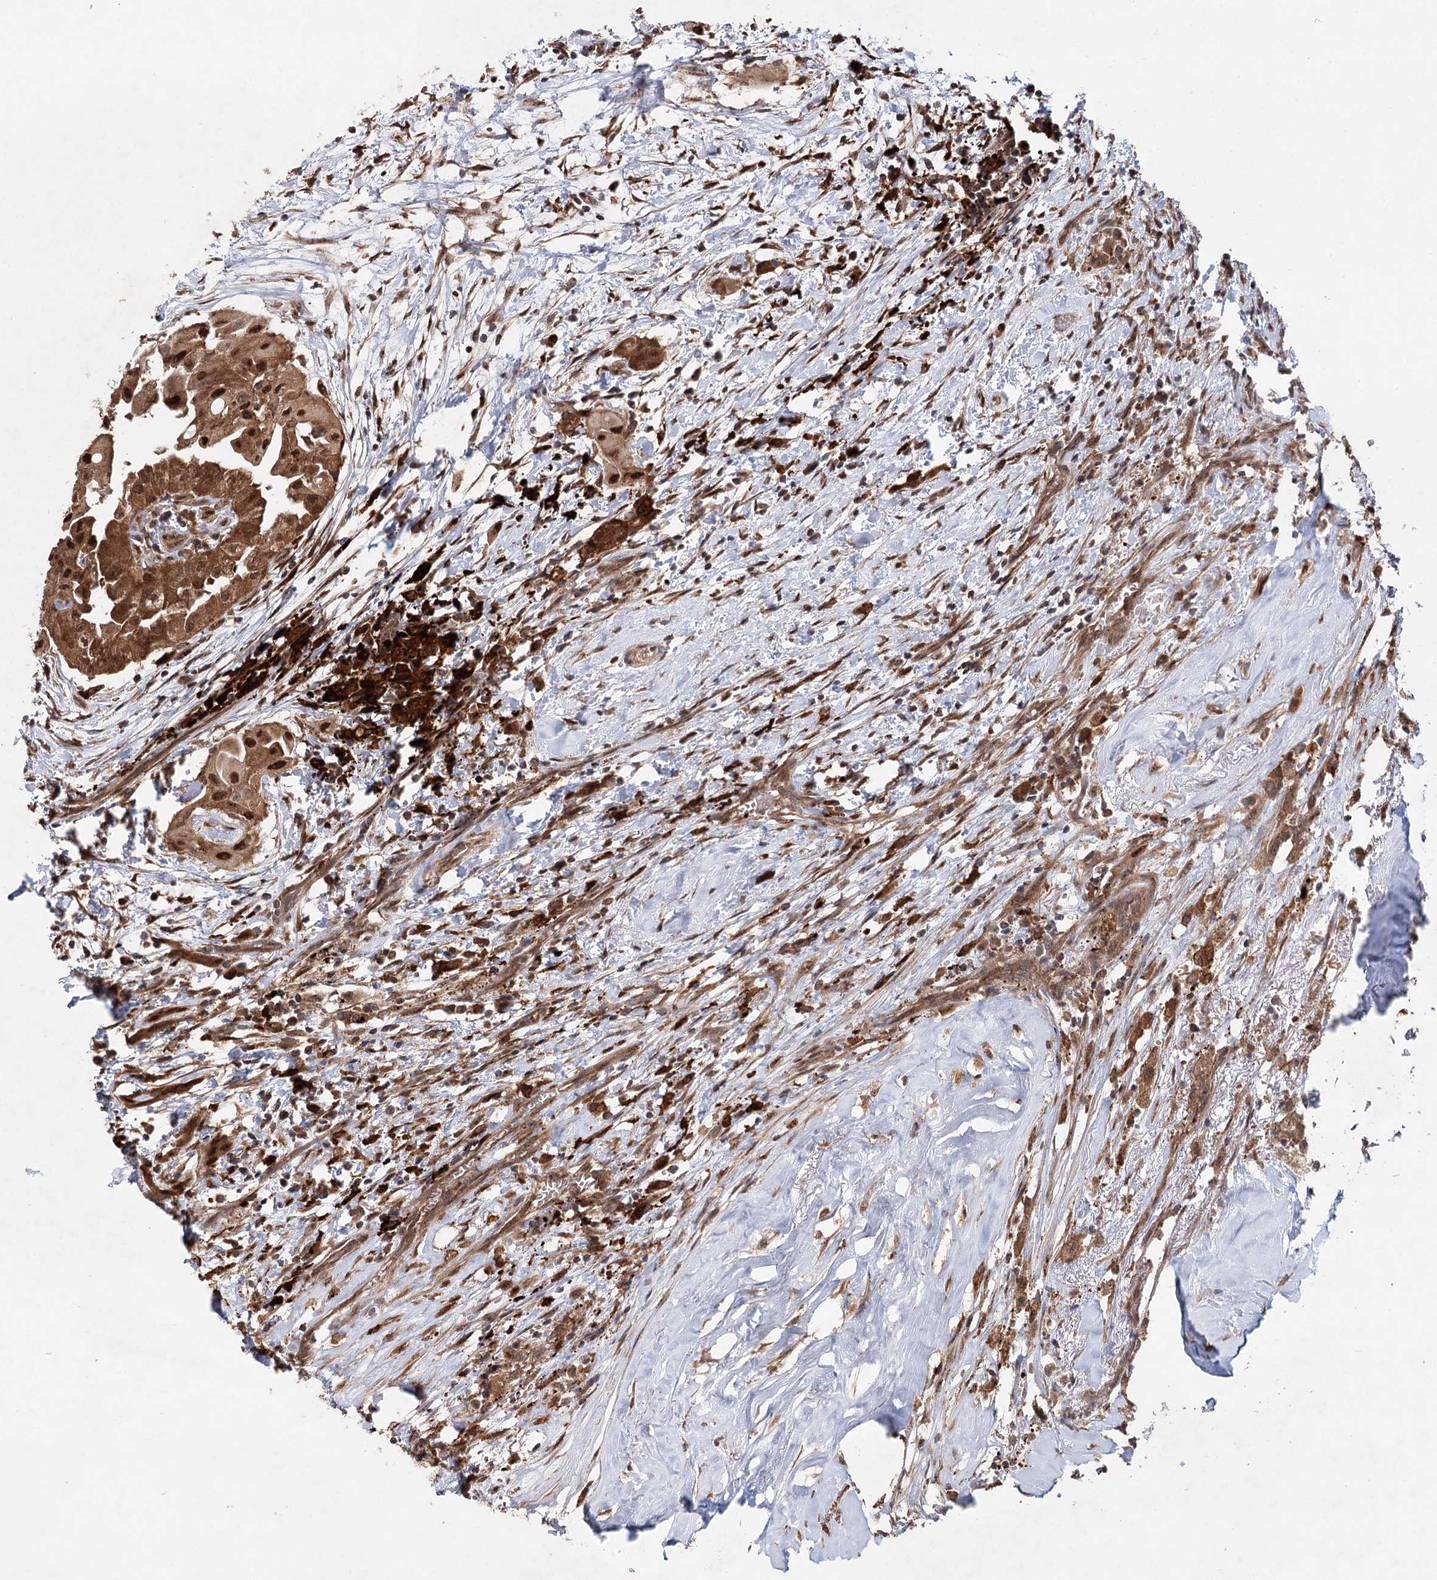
{"staining": {"intensity": "moderate", "quantity": ">75%", "location": "cytoplasmic/membranous,nuclear"}, "tissue": "thyroid cancer", "cell_type": "Tumor cells", "image_type": "cancer", "snomed": [{"axis": "morphology", "description": "Papillary adenocarcinoma, NOS"}, {"axis": "topography", "description": "Thyroid gland"}], "caption": "Immunohistochemical staining of thyroid cancer (papillary adenocarcinoma) reveals moderate cytoplasmic/membranous and nuclear protein expression in about >75% of tumor cells.", "gene": "C12orf4", "patient": {"sex": "female", "age": 59}}